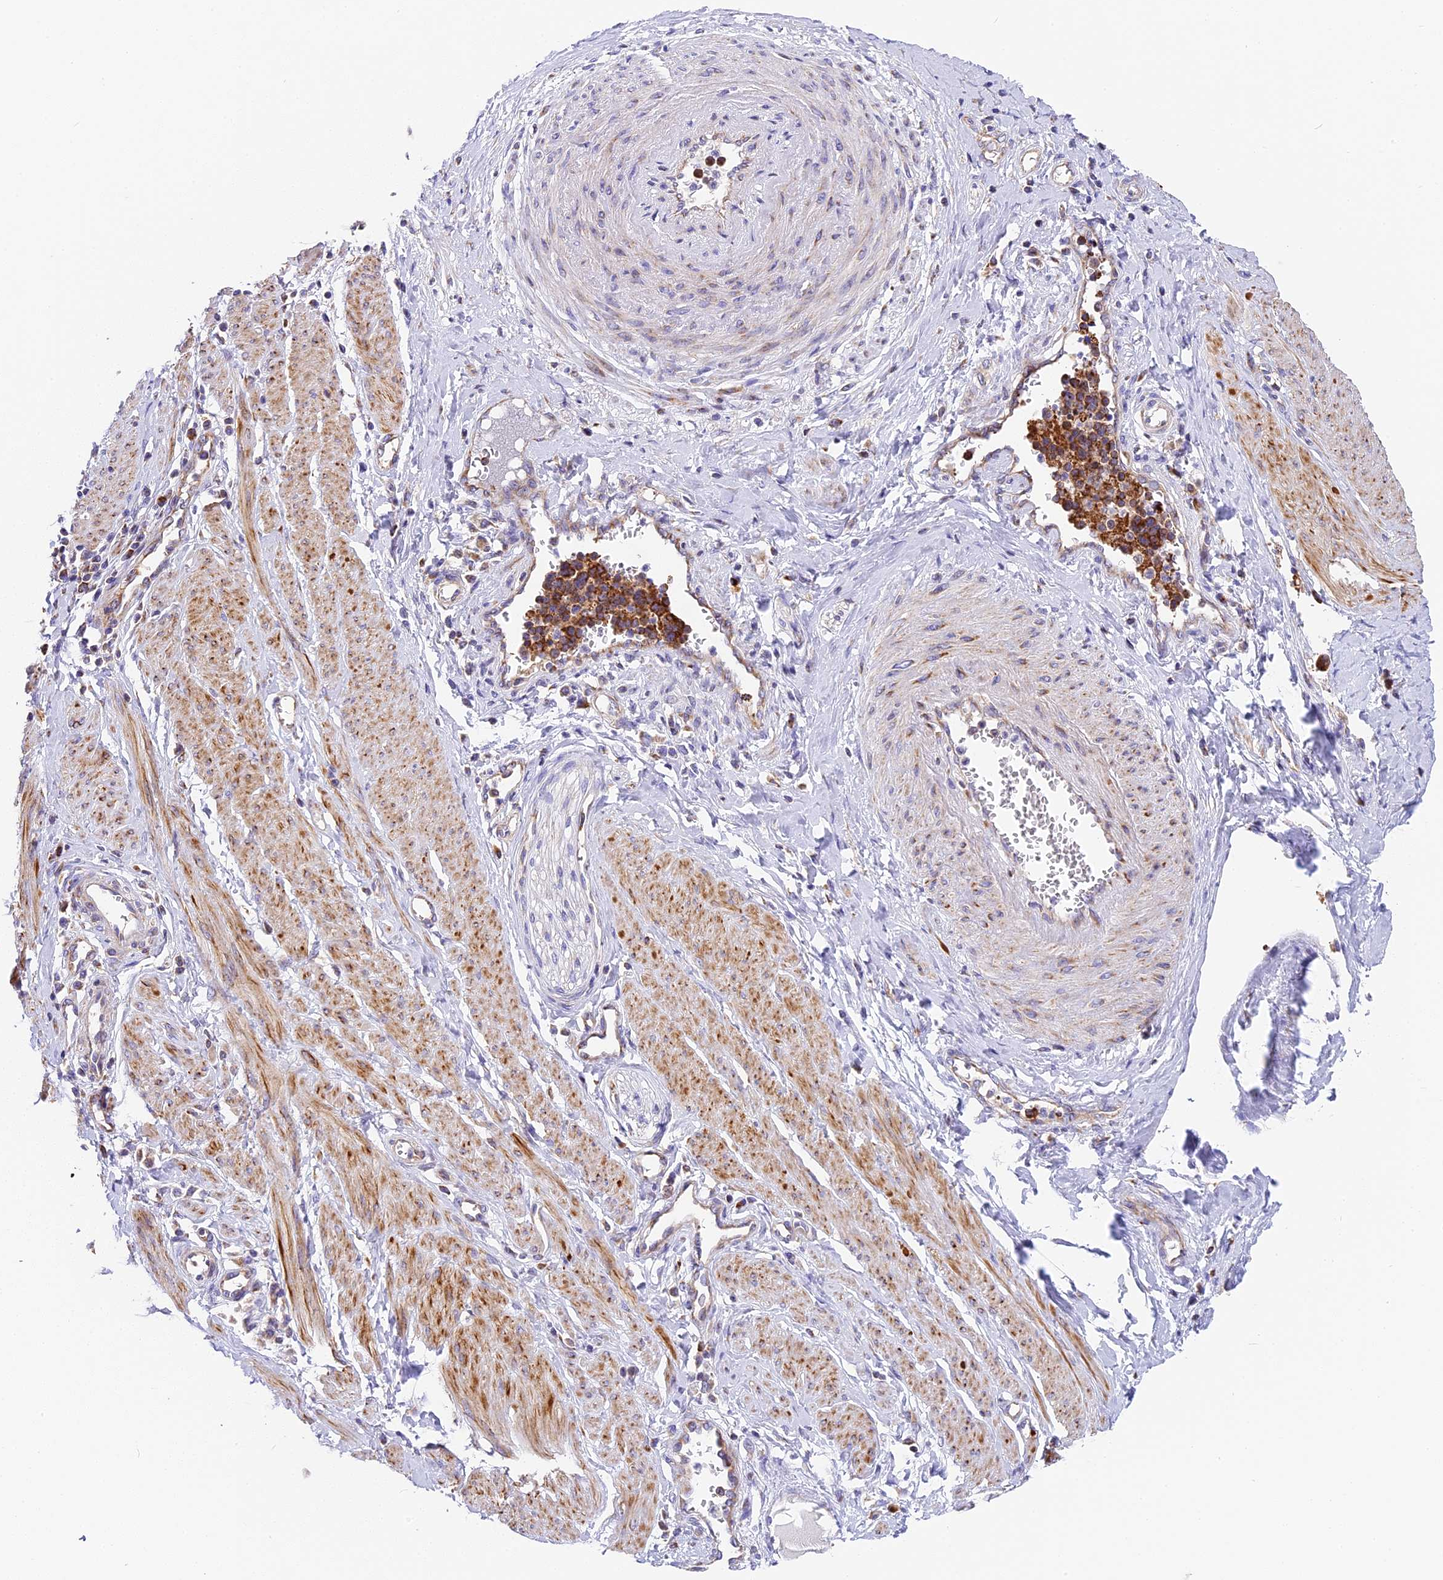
{"staining": {"intensity": "moderate", "quantity": ">75%", "location": "cytoplasmic/membranous"}, "tissue": "cervical cancer", "cell_type": "Tumor cells", "image_type": "cancer", "snomed": [{"axis": "morphology", "description": "Normal tissue, NOS"}, {"axis": "morphology", "description": "Squamous cell carcinoma, NOS"}, {"axis": "topography", "description": "Cervix"}], "caption": "Immunohistochemical staining of cervical cancer (squamous cell carcinoma) displays medium levels of moderate cytoplasmic/membranous protein positivity in about >75% of tumor cells. Nuclei are stained in blue.", "gene": "MRAS", "patient": {"sex": "female", "age": 35}}